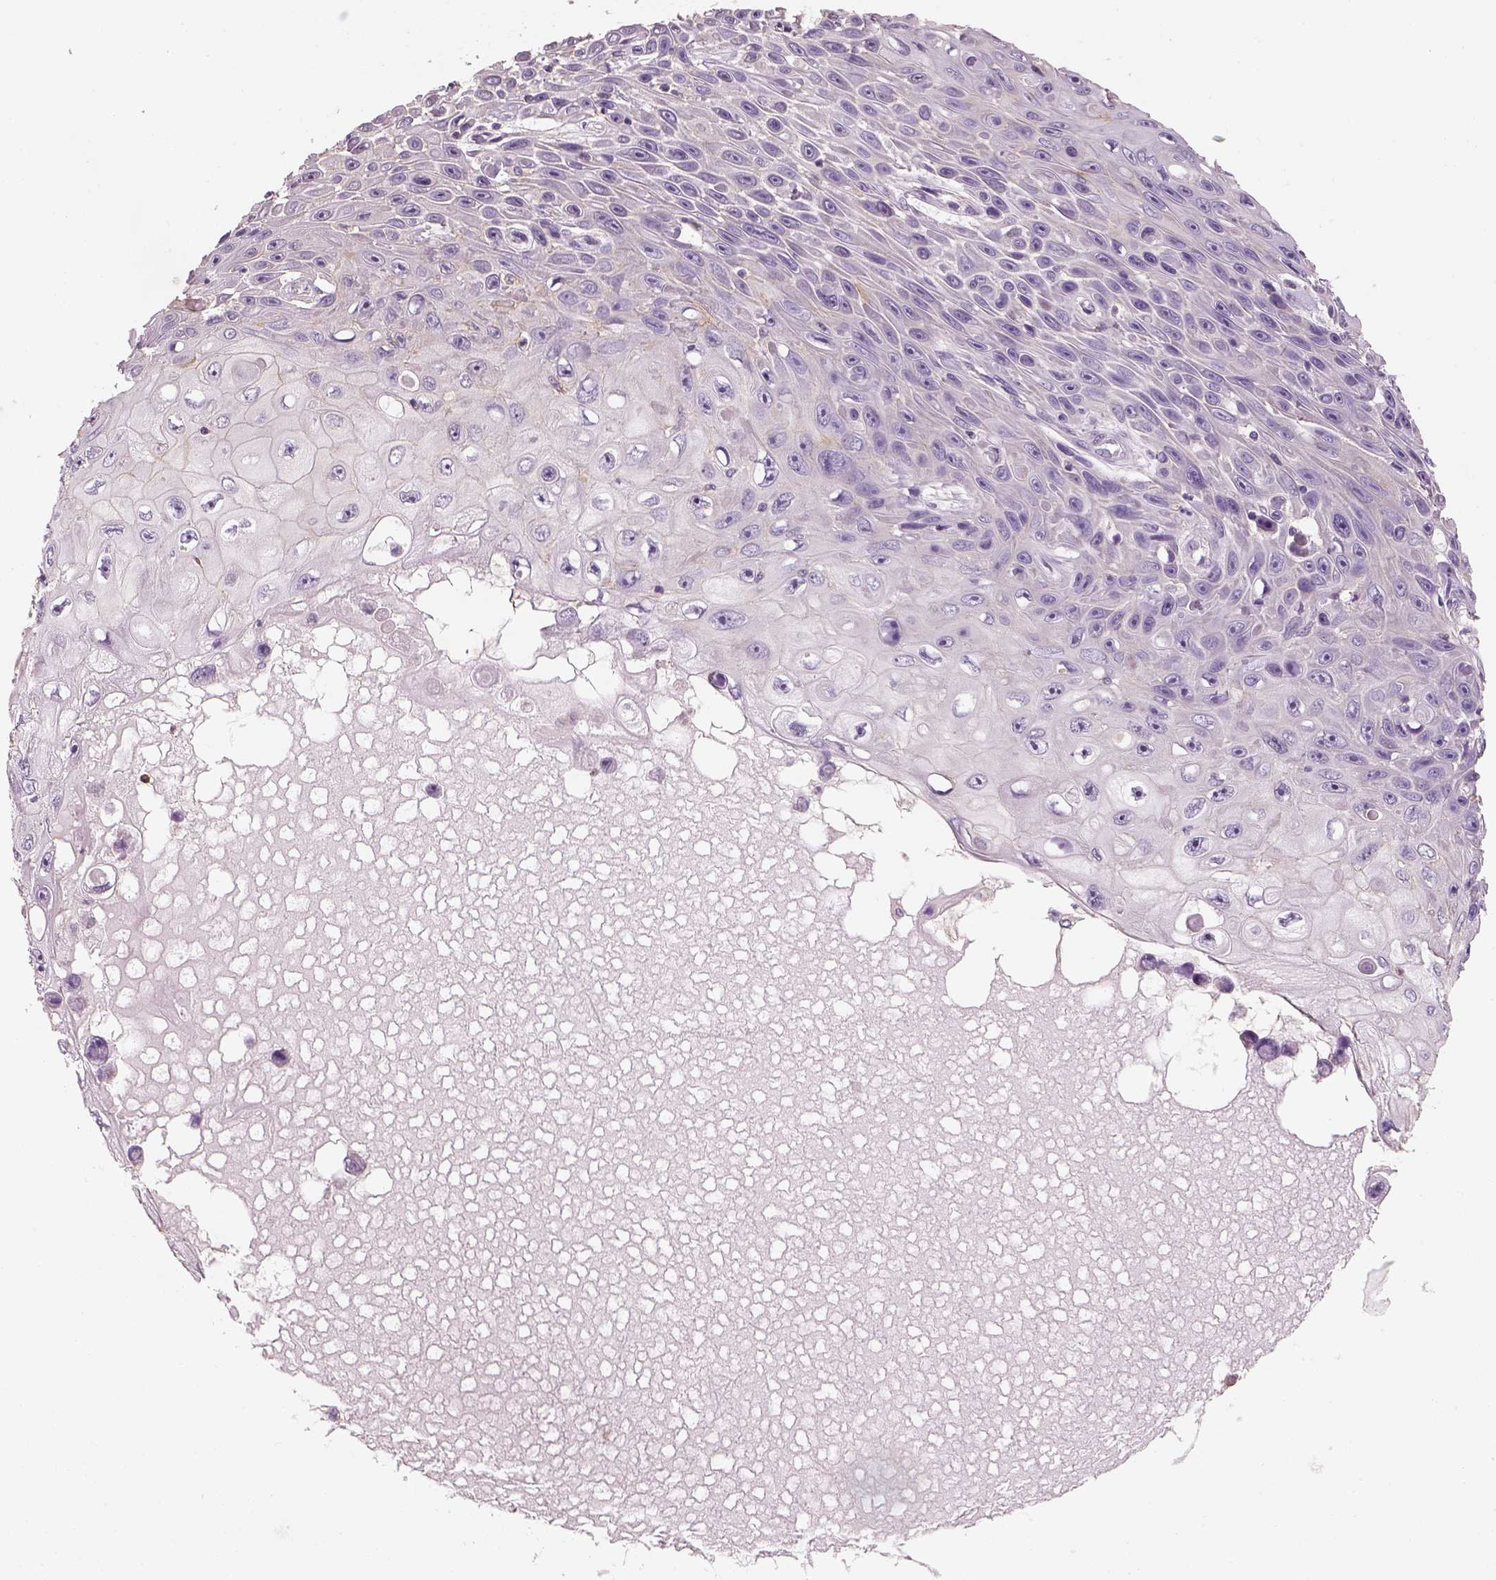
{"staining": {"intensity": "negative", "quantity": "none", "location": "none"}, "tissue": "skin cancer", "cell_type": "Tumor cells", "image_type": "cancer", "snomed": [{"axis": "morphology", "description": "Squamous cell carcinoma, NOS"}, {"axis": "topography", "description": "Skin"}], "caption": "Skin cancer was stained to show a protein in brown. There is no significant staining in tumor cells.", "gene": "OTUD6A", "patient": {"sex": "male", "age": 82}}